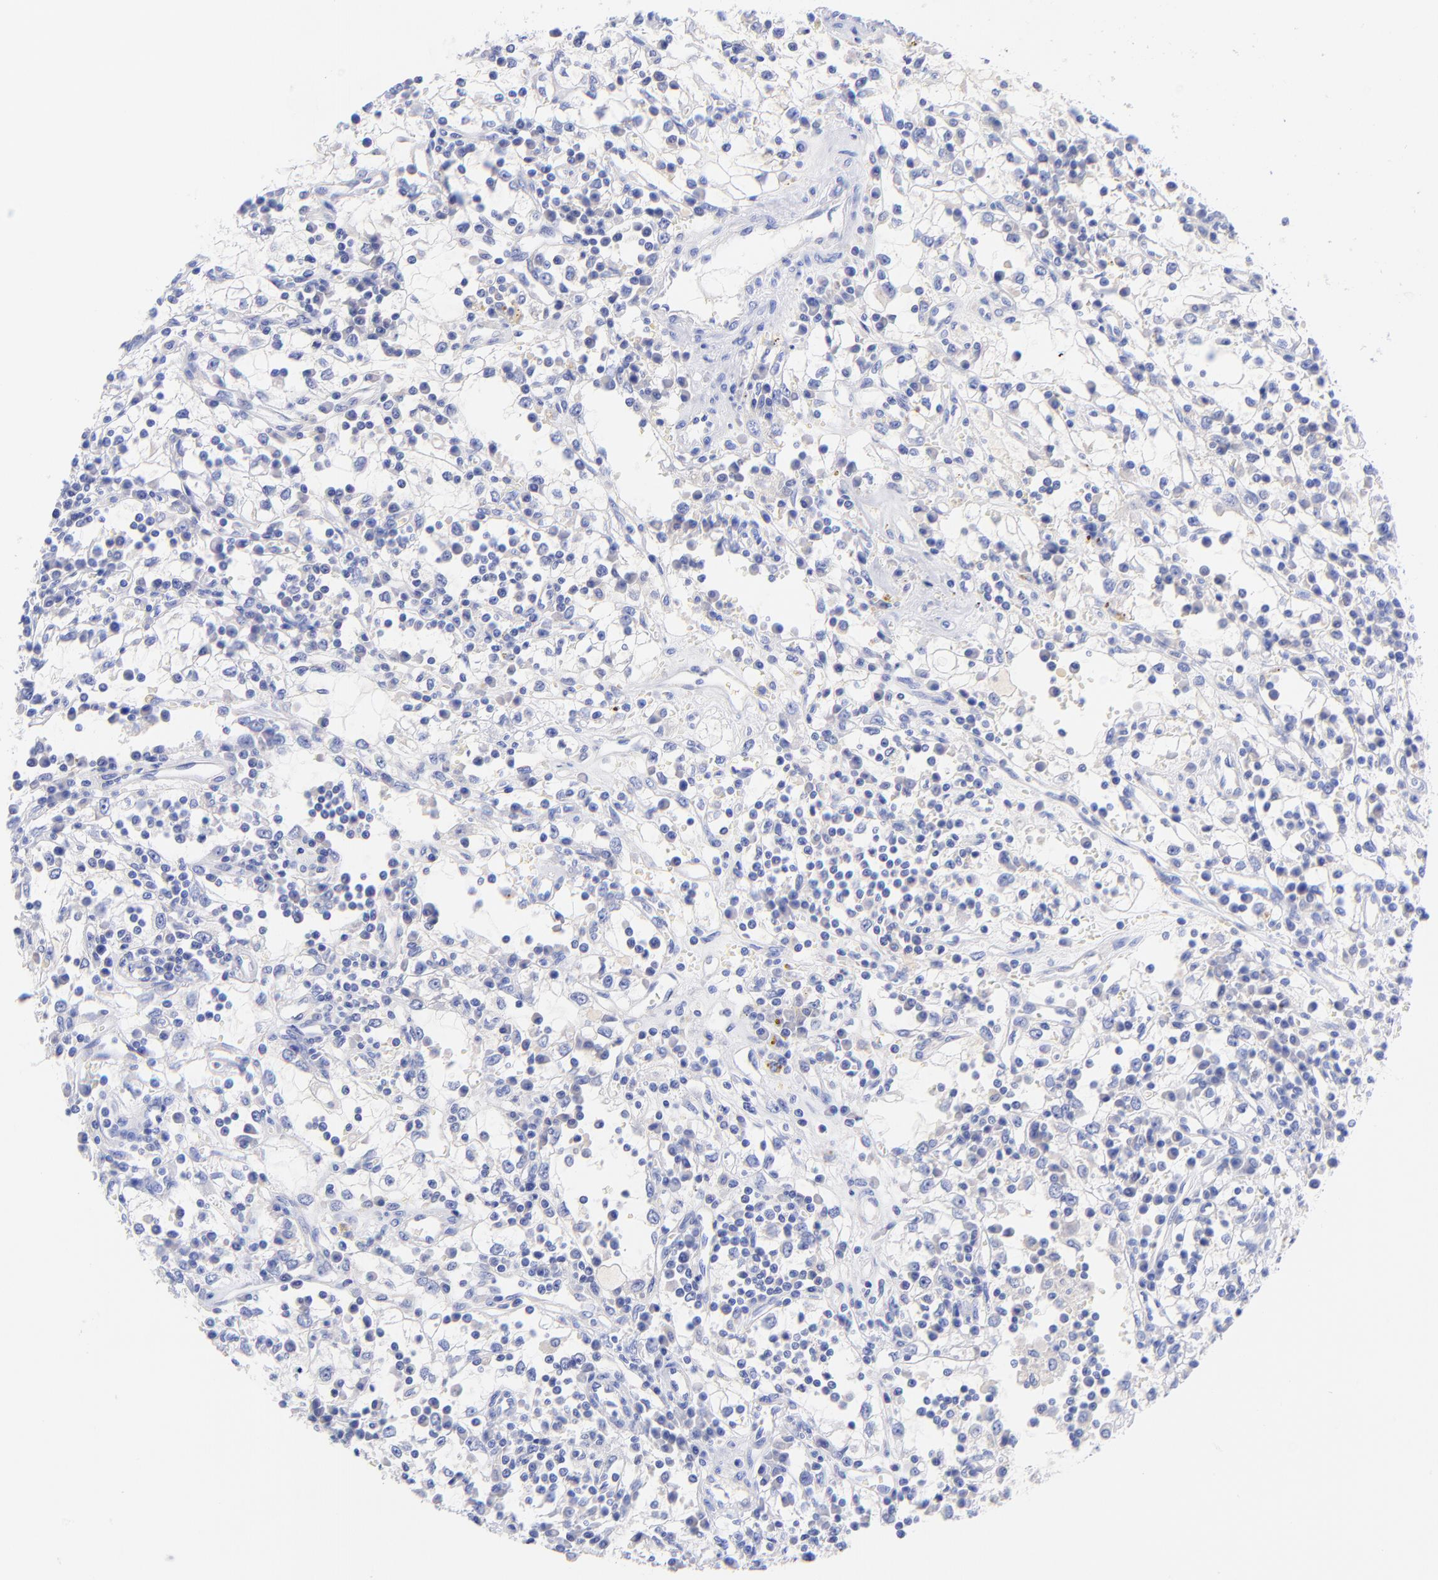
{"staining": {"intensity": "negative", "quantity": "none", "location": "none"}, "tissue": "renal cancer", "cell_type": "Tumor cells", "image_type": "cancer", "snomed": [{"axis": "morphology", "description": "Adenocarcinoma, NOS"}, {"axis": "topography", "description": "Kidney"}], "caption": "Immunohistochemistry of human renal adenocarcinoma demonstrates no staining in tumor cells.", "gene": "GPHN", "patient": {"sex": "male", "age": 82}}